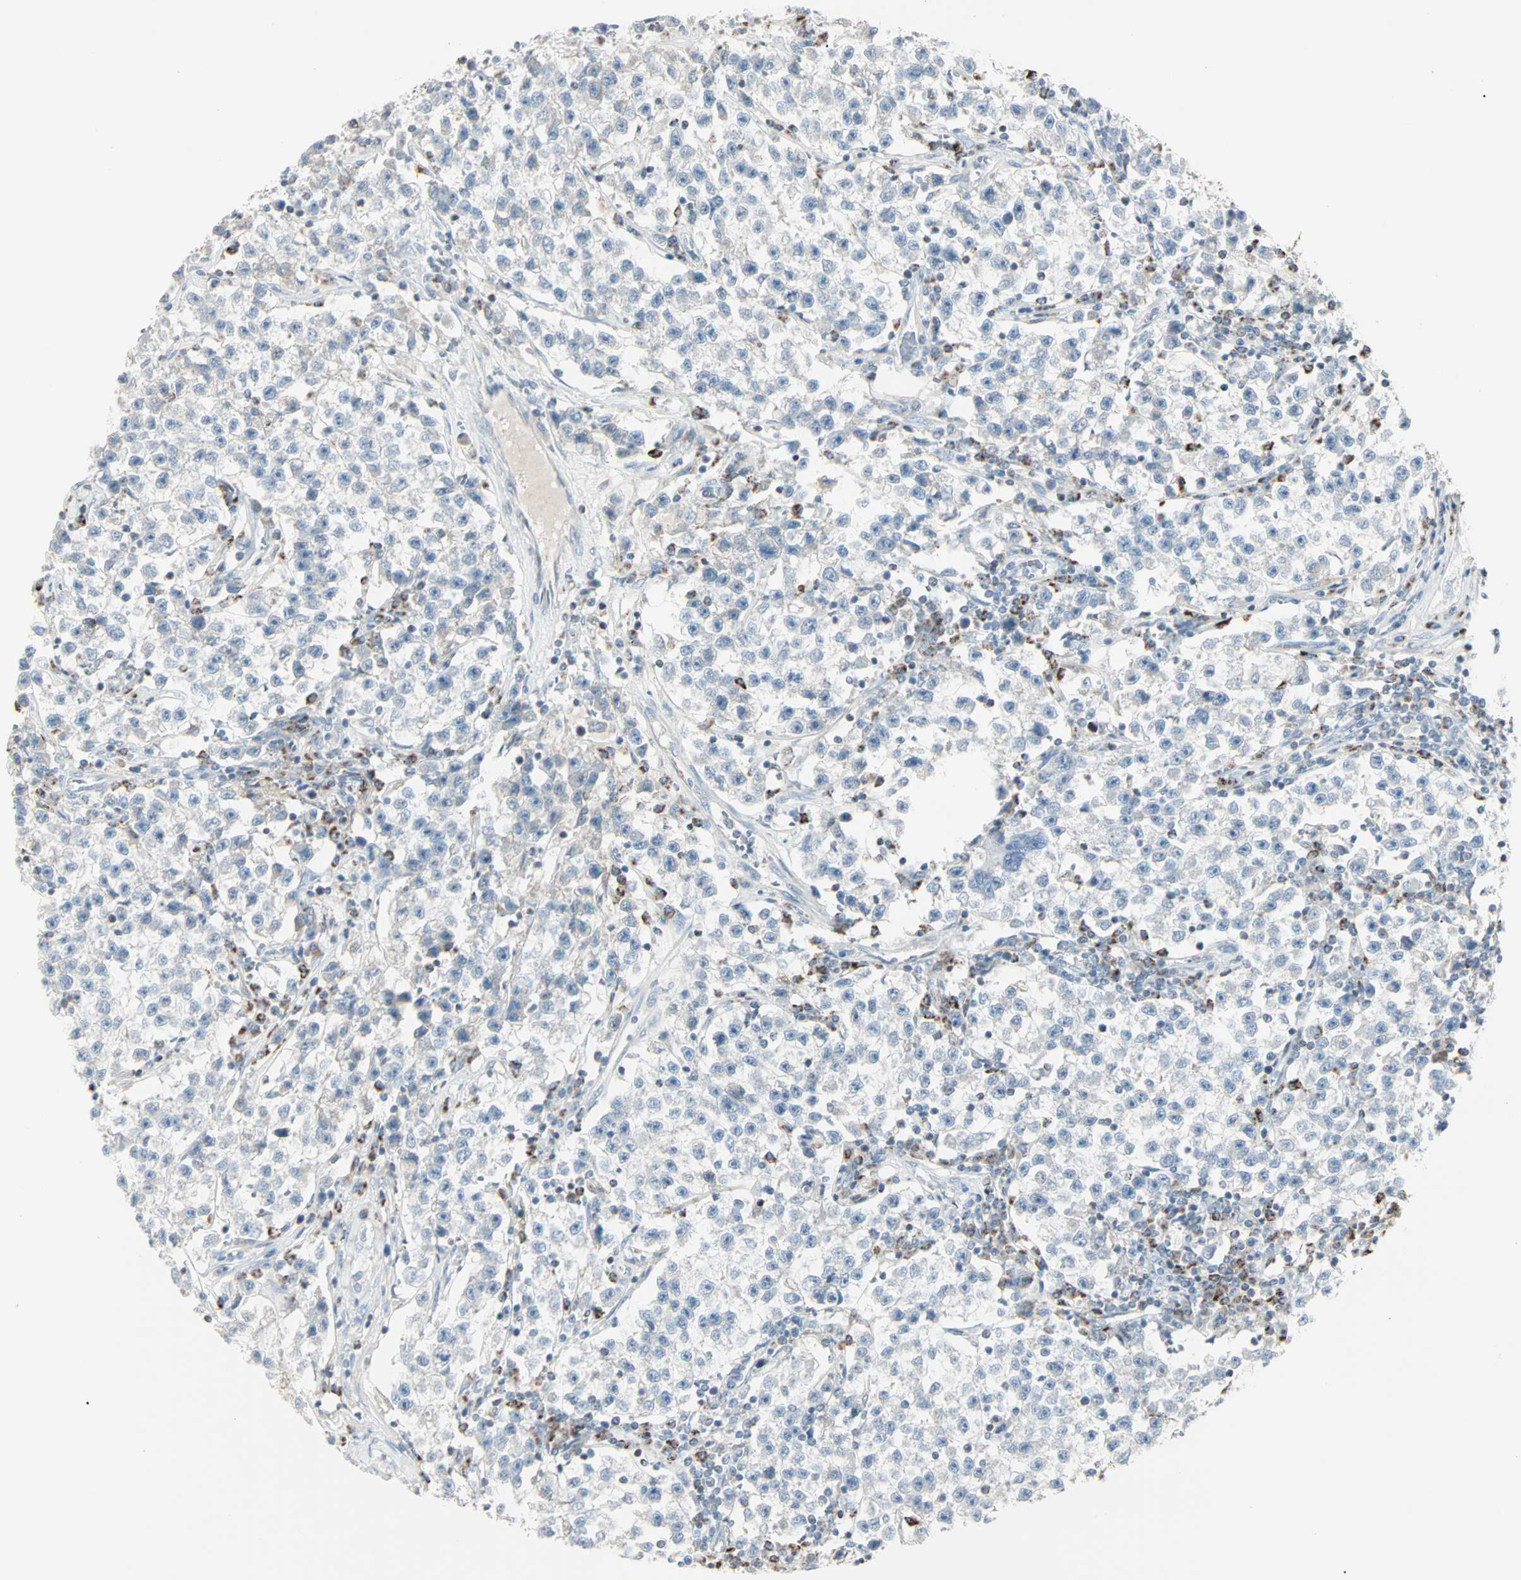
{"staining": {"intensity": "negative", "quantity": "none", "location": "none"}, "tissue": "testis cancer", "cell_type": "Tumor cells", "image_type": "cancer", "snomed": [{"axis": "morphology", "description": "Seminoma, NOS"}, {"axis": "topography", "description": "Testis"}], "caption": "High power microscopy histopathology image of an immunohistochemistry (IHC) histopathology image of testis cancer, revealing no significant positivity in tumor cells.", "gene": "IDH2", "patient": {"sex": "male", "age": 22}}